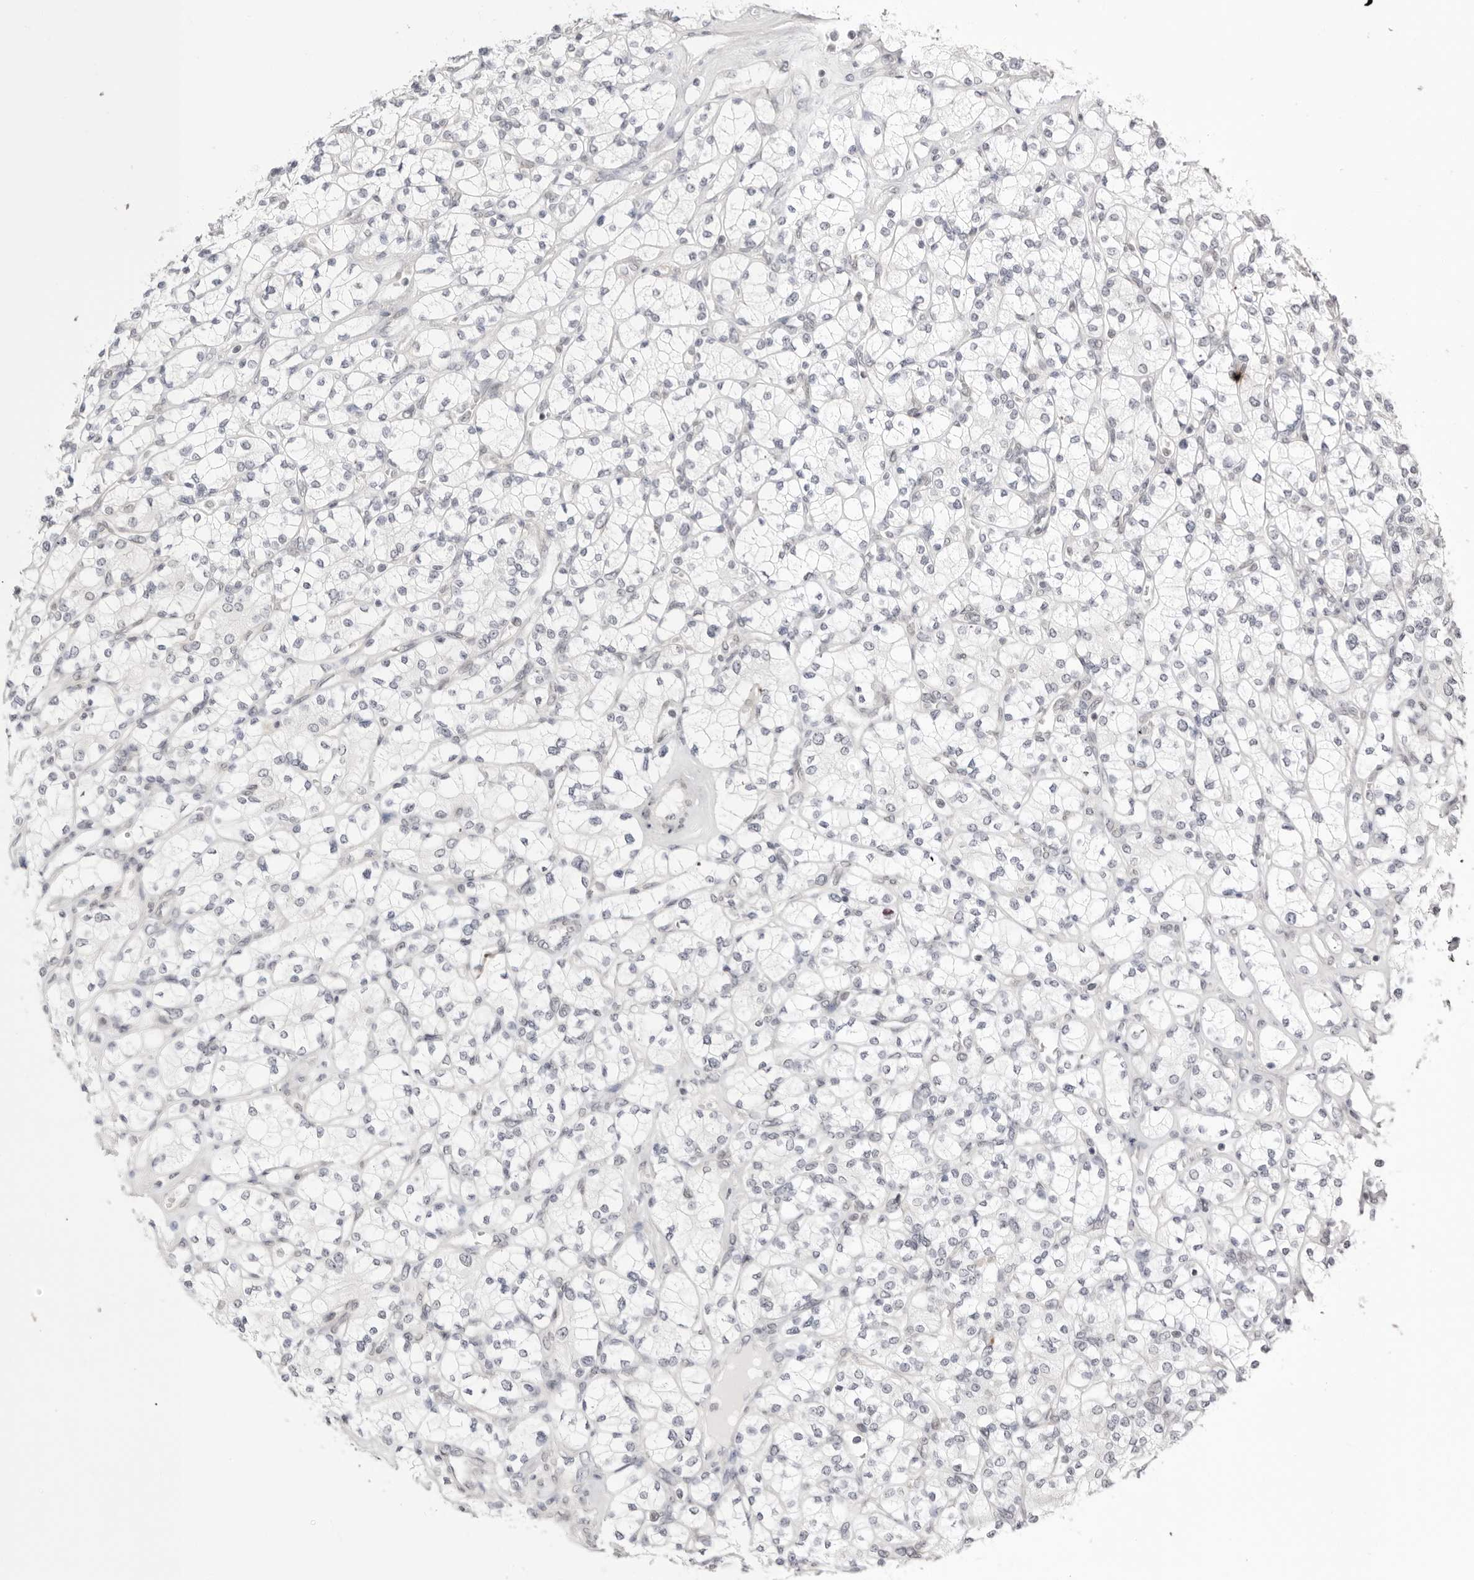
{"staining": {"intensity": "negative", "quantity": "none", "location": "none"}, "tissue": "renal cancer", "cell_type": "Tumor cells", "image_type": "cancer", "snomed": [{"axis": "morphology", "description": "Adenocarcinoma, NOS"}, {"axis": "topography", "description": "Kidney"}], "caption": "High magnification brightfield microscopy of renal cancer (adenocarcinoma) stained with DAB (brown) and counterstained with hematoxylin (blue): tumor cells show no significant expression.", "gene": "PPP2R5C", "patient": {"sex": "male", "age": 77}}